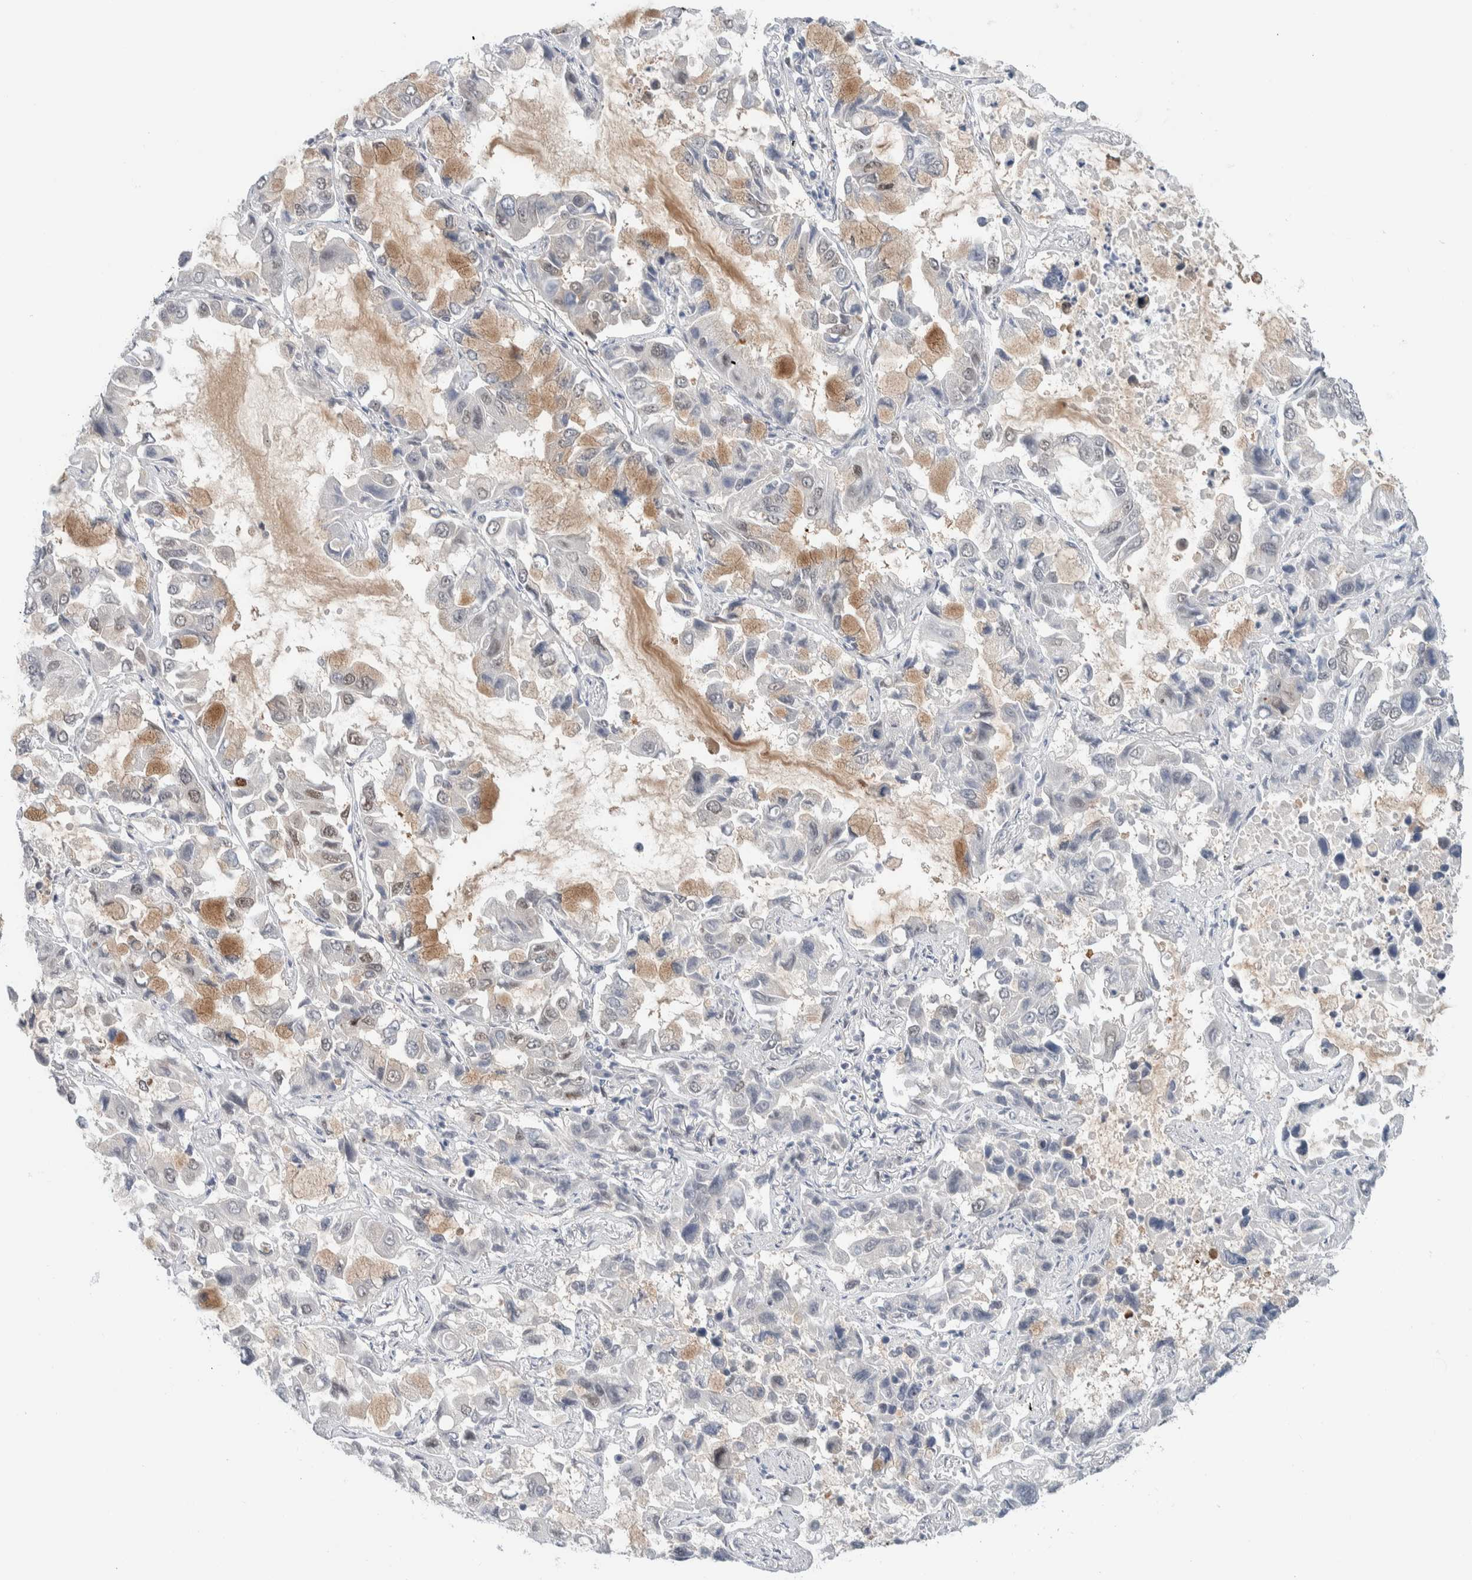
{"staining": {"intensity": "moderate", "quantity": "<25%", "location": "nuclear"}, "tissue": "lung cancer", "cell_type": "Tumor cells", "image_type": "cancer", "snomed": [{"axis": "morphology", "description": "Adenocarcinoma, NOS"}, {"axis": "topography", "description": "Lung"}], "caption": "Brown immunohistochemical staining in human adenocarcinoma (lung) reveals moderate nuclear positivity in approximately <25% of tumor cells. The staining was performed using DAB, with brown indicating positive protein expression. Nuclei are stained blue with hematoxylin.", "gene": "NCR3LG1", "patient": {"sex": "male", "age": 64}}